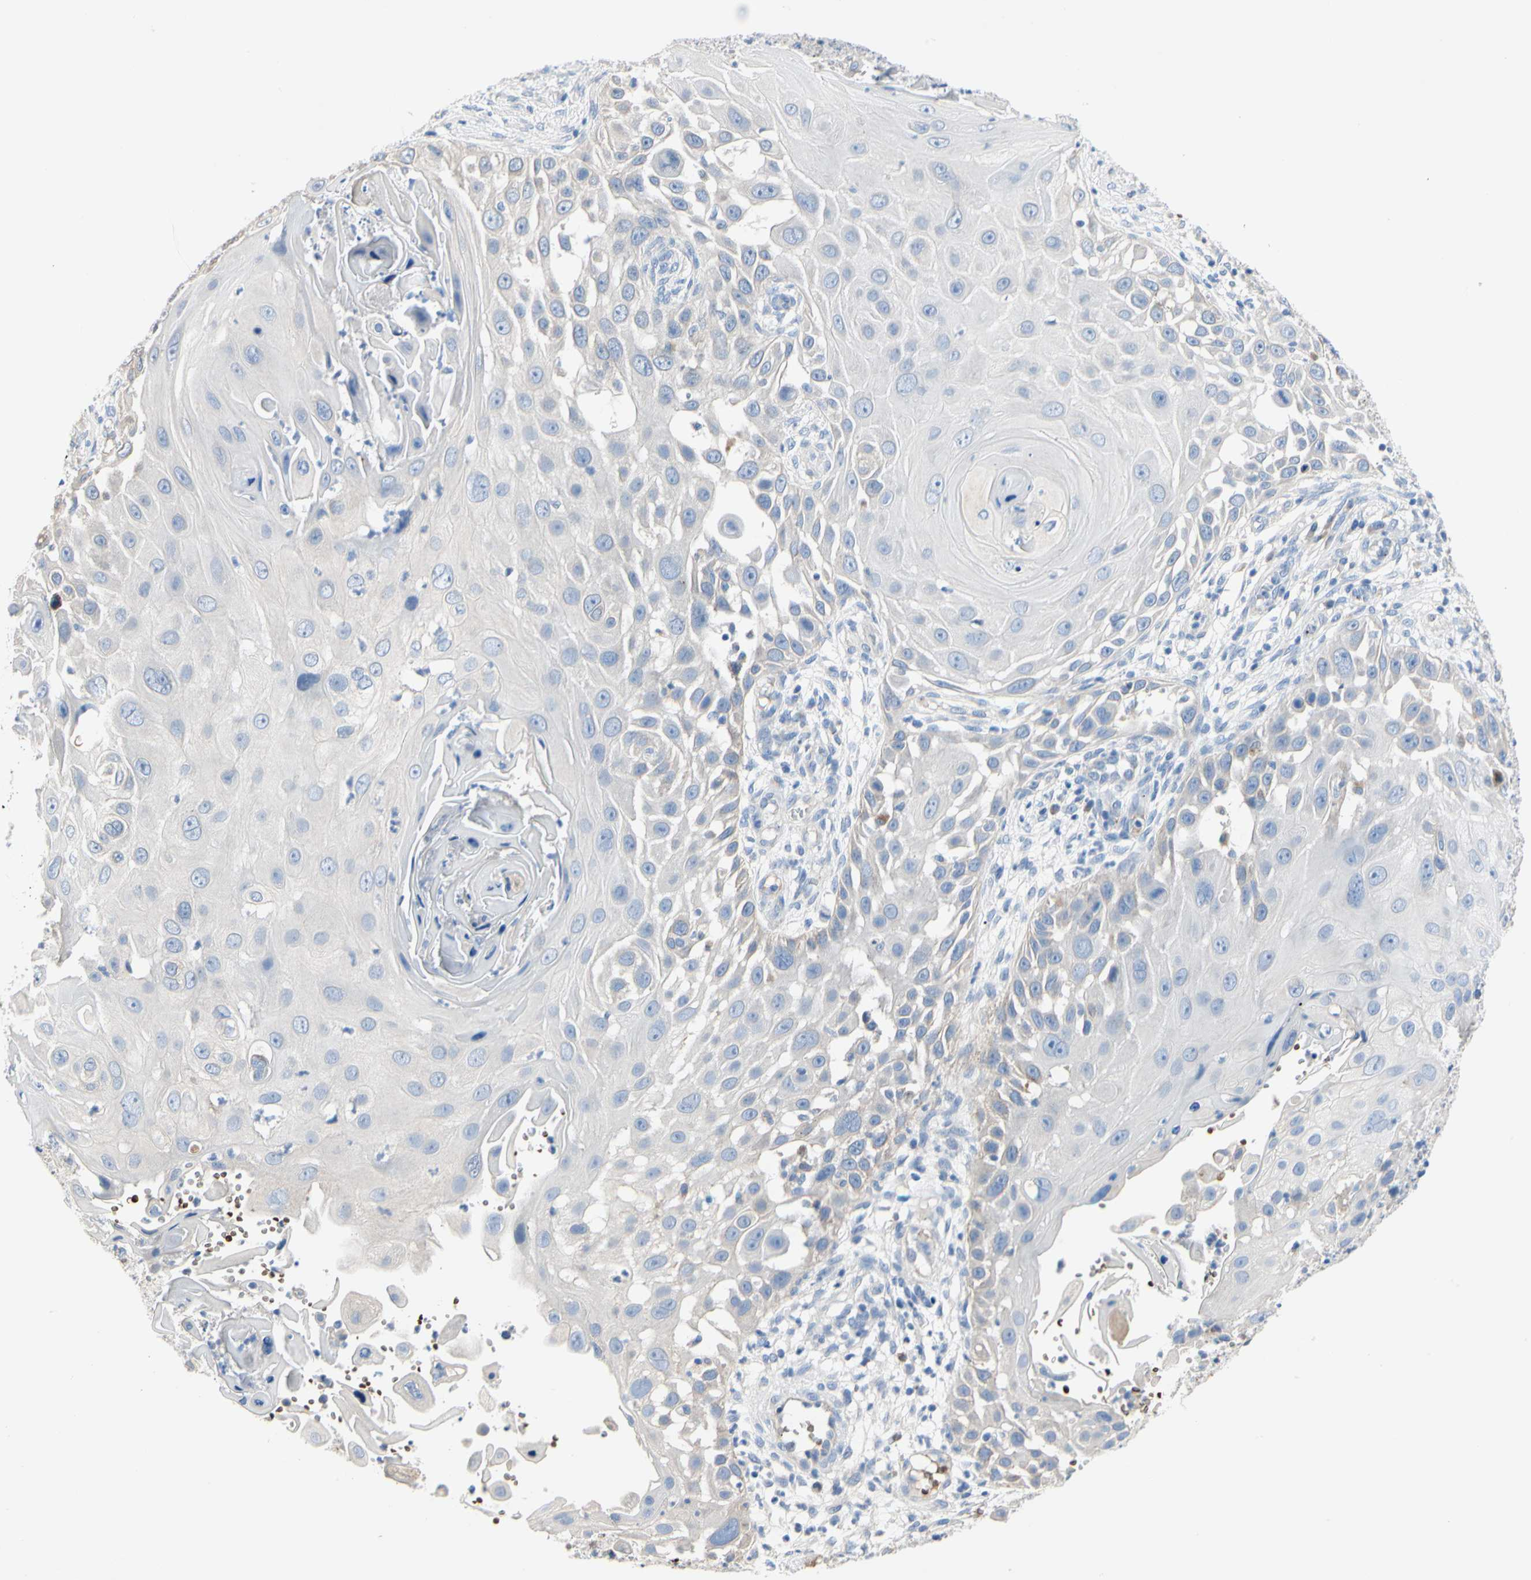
{"staining": {"intensity": "weak", "quantity": "<25%", "location": "cytoplasmic/membranous"}, "tissue": "skin cancer", "cell_type": "Tumor cells", "image_type": "cancer", "snomed": [{"axis": "morphology", "description": "Squamous cell carcinoma, NOS"}, {"axis": "topography", "description": "Skin"}], "caption": "Histopathology image shows no significant protein staining in tumor cells of skin cancer (squamous cell carcinoma).", "gene": "RETSAT", "patient": {"sex": "female", "age": 44}}